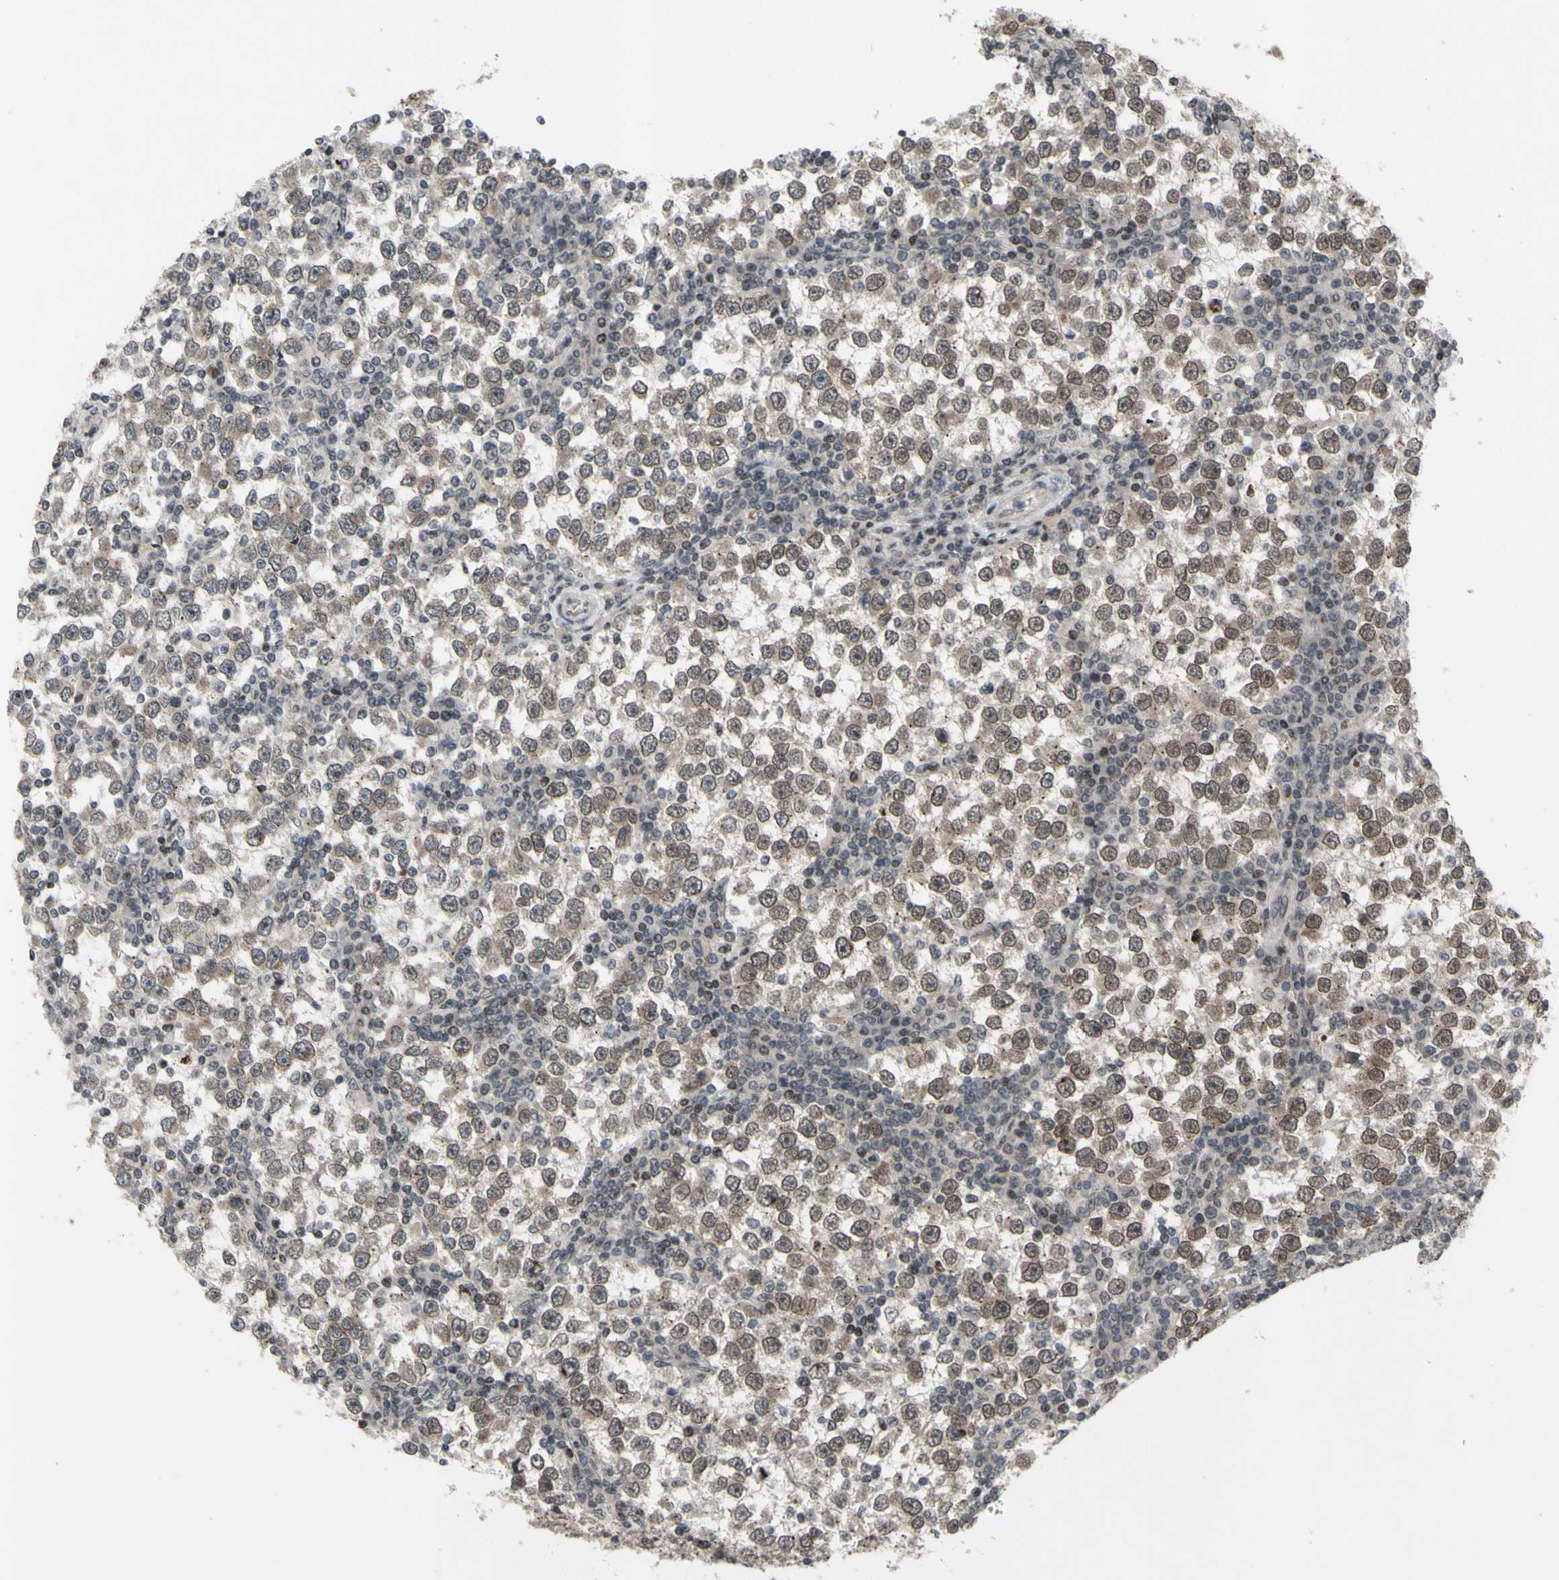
{"staining": {"intensity": "weak", "quantity": ">75%", "location": "nuclear"}, "tissue": "testis cancer", "cell_type": "Tumor cells", "image_type": "cancer", "snomed": [{"axis": "morphology", "description": "Seminoma, NOS"}, {"axis": "topography", "description": "Testis"}], "caption": "An image of human testis seminoma stained for a protein reveals weak nuclear brown staining in tumor cells.", "gene": "XPO1", "patient": {"sex": "male", "age": 65}}